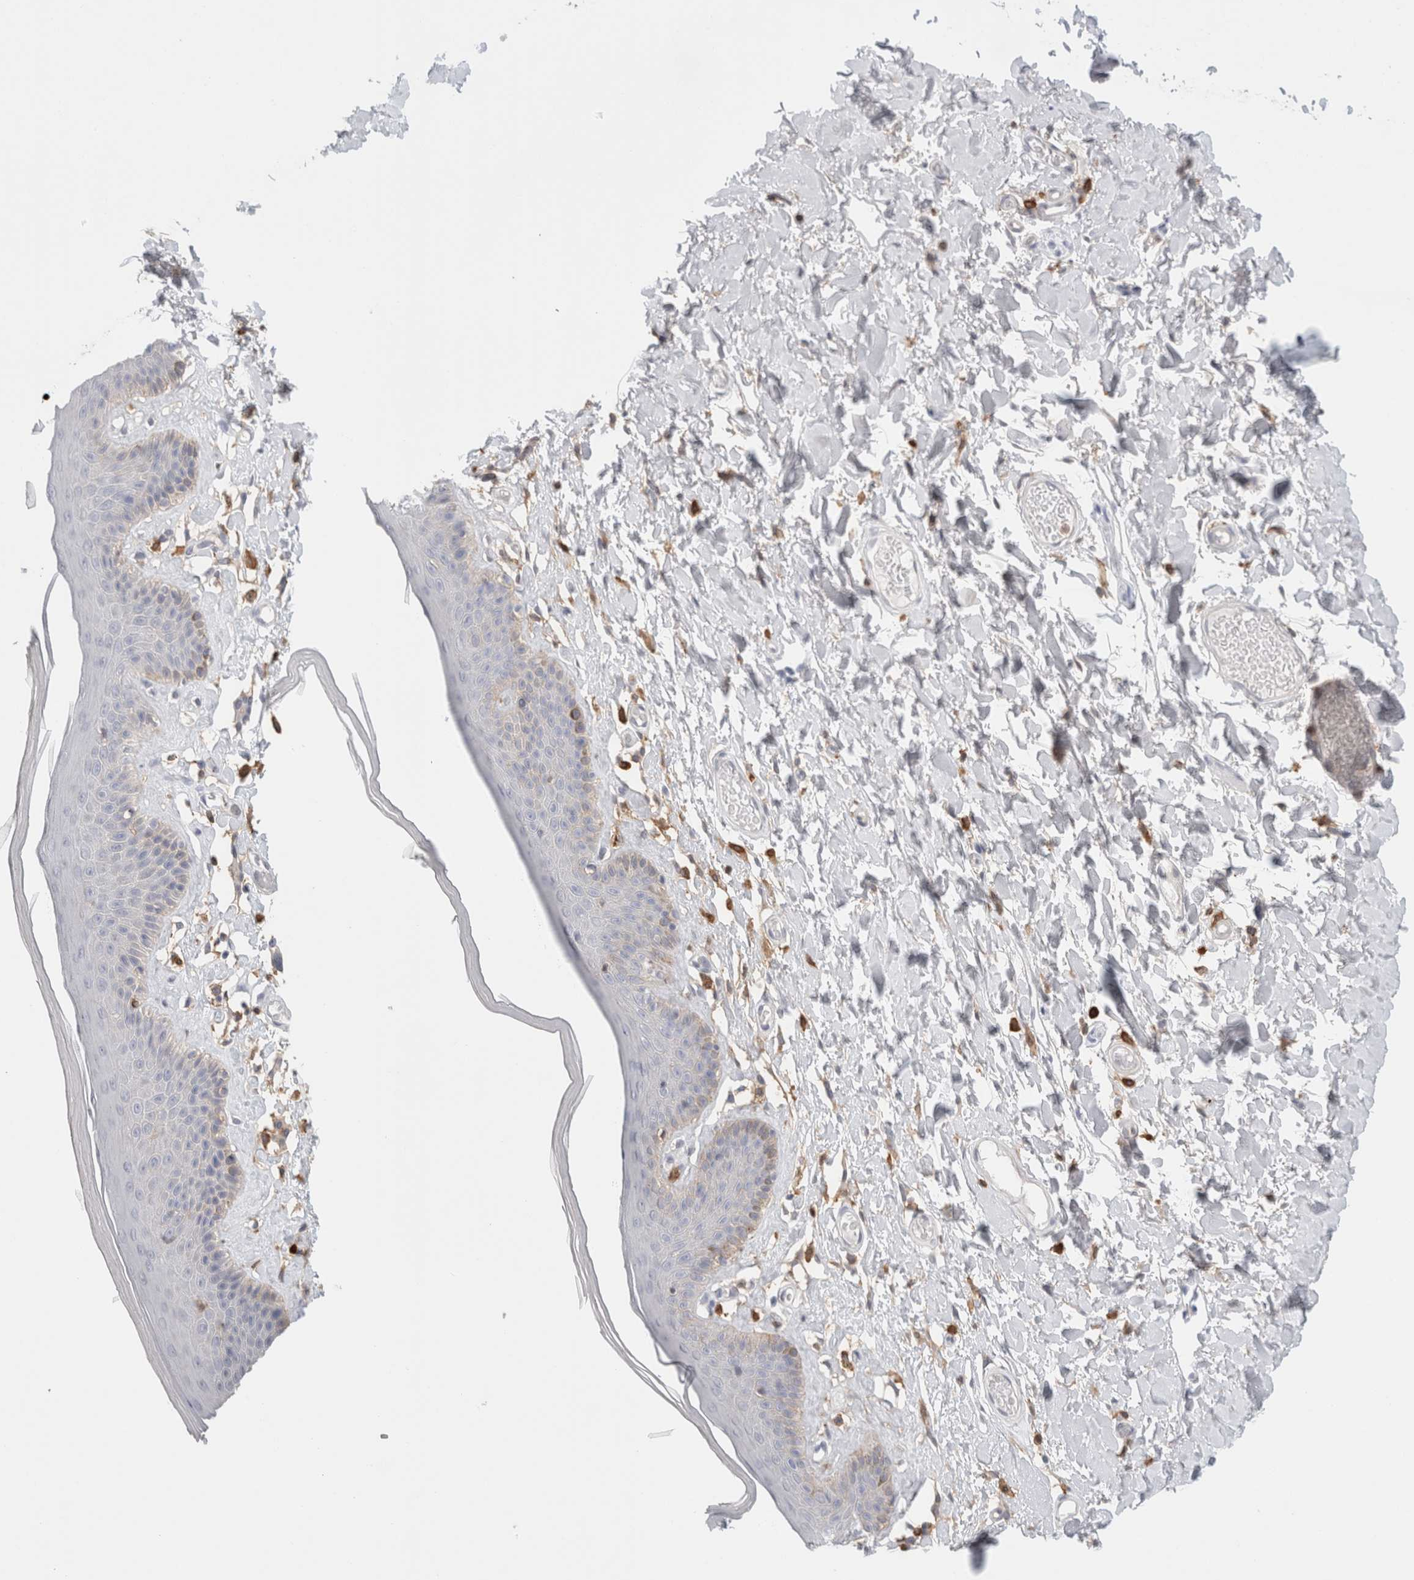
{"staining": {"intensity": "weak", "quantity": "<25%", "location": "cytoplasmic/membranous"}, "tissue": "skin", "cell_type": "Epidermal cells", "image_type": "normal", "snomed": [{"axis": "morphology", "description": "Normal tissue, NOS"}, {"axis": "topography", "description": "Vulva"}], "caption": "Immunohistochemistry (IHC) of normal skin shows no staining in epidermal cells. (DAB (3,3'-diaminobenzidine) immunohistochemistry (IHC) visualized using brightfield microscopy, high magnification).", "gene": "P2RY2", "patient": {"sex": "female", "age": 73}}